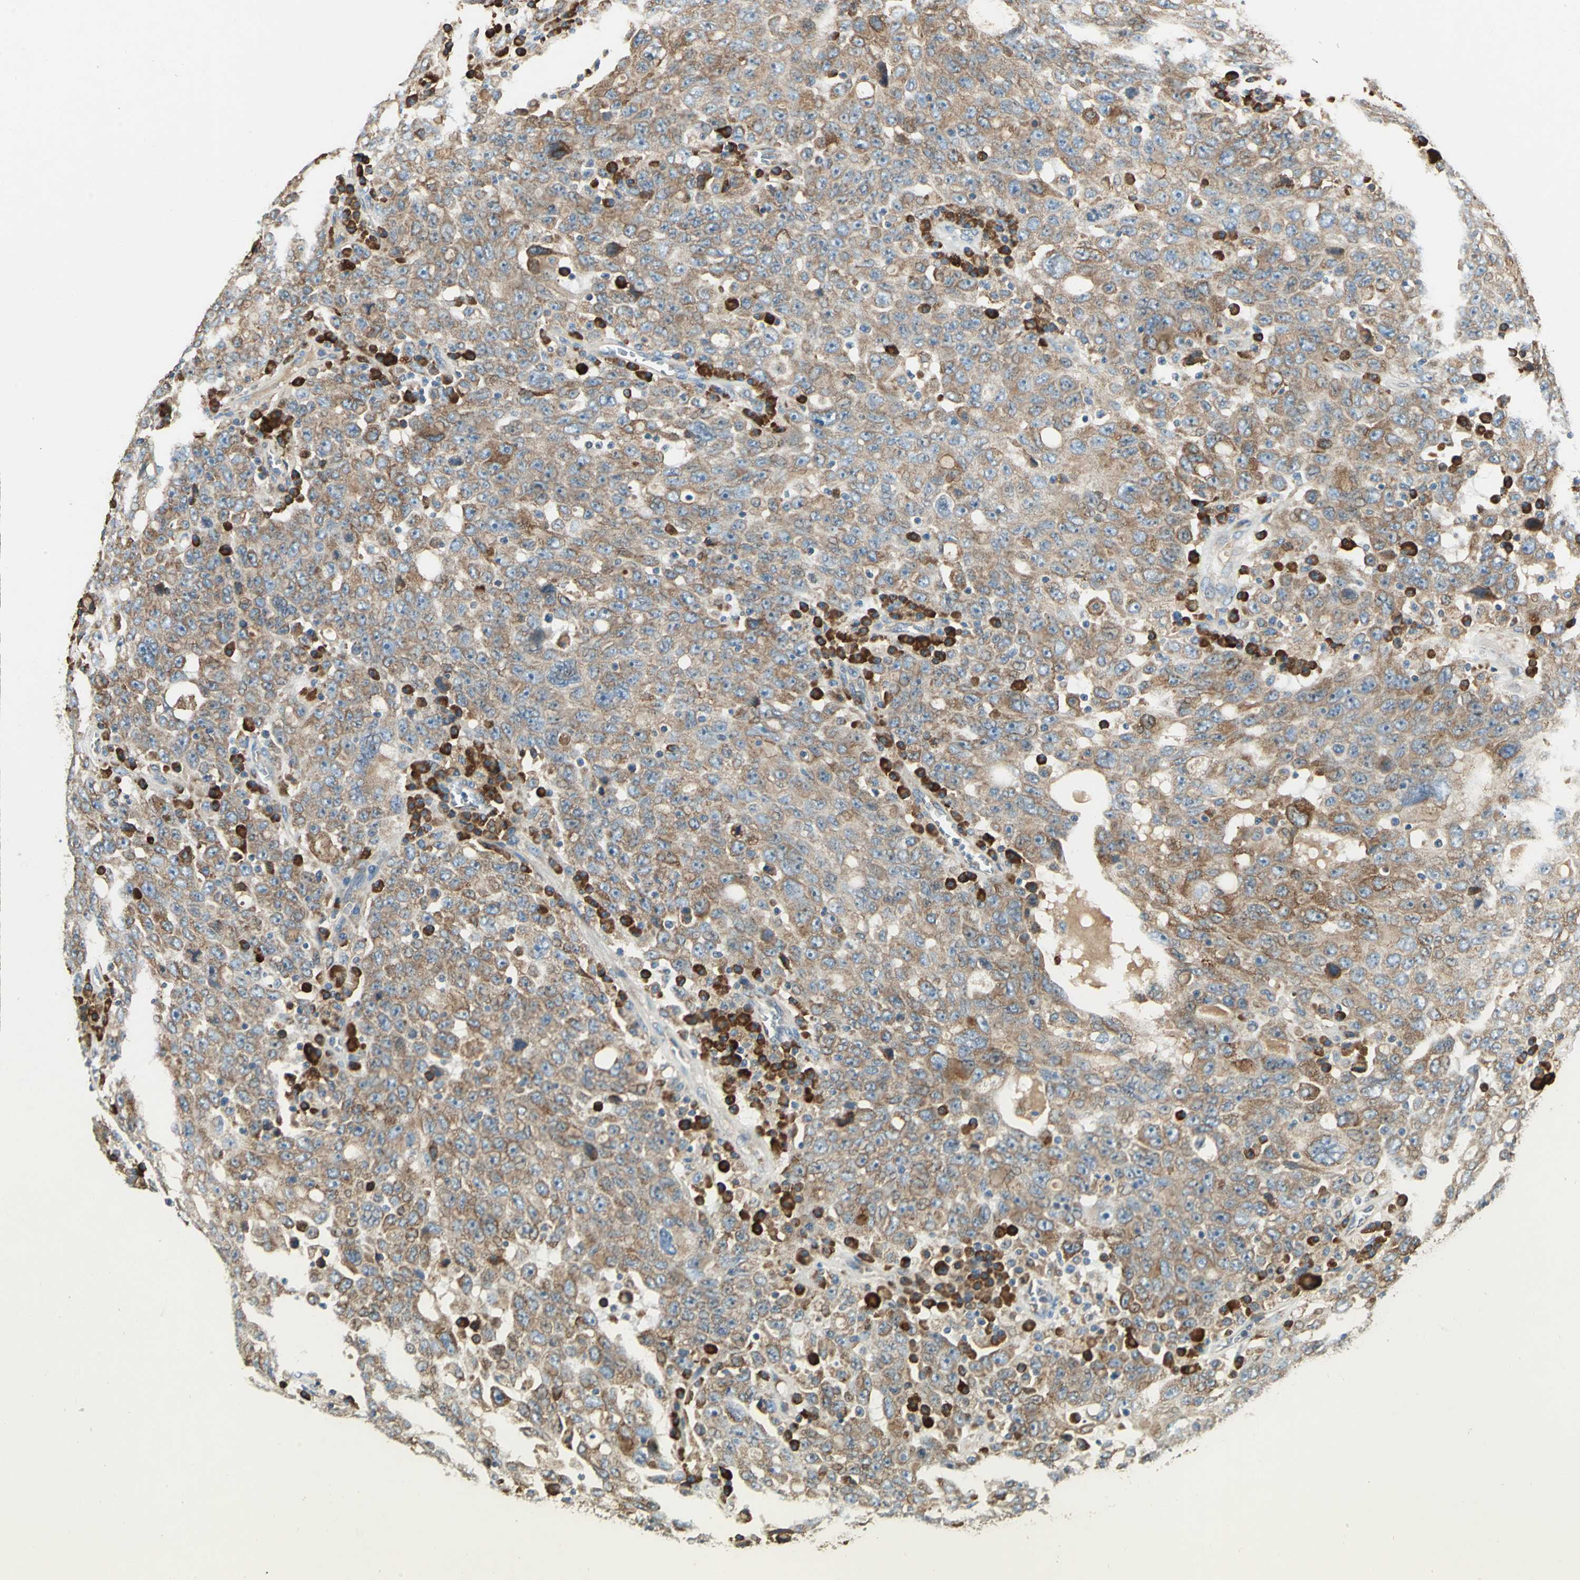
{"staining": {"intensity": "moderate", "quantity": ">75%", "location": "cytoplasmic/membranous"}, "tissue": "ovarian cancer", "cell_type": "Tumor cells", "image_type": "cancer", "snomed": [{"axis": "morphology", "description": "Carcinoma, endometroid"}, {"axis": "topography", "description": "Ovary"}], "caption": "About >75% of tumor cells in ovarian endometroid carcinoma reveal moderate cytoplasmic/membranous protein positivity as visualized by brown immunohistochemical staining.", "gene": "PDIA4", "patient": {"sex": "female", "age": 62}}